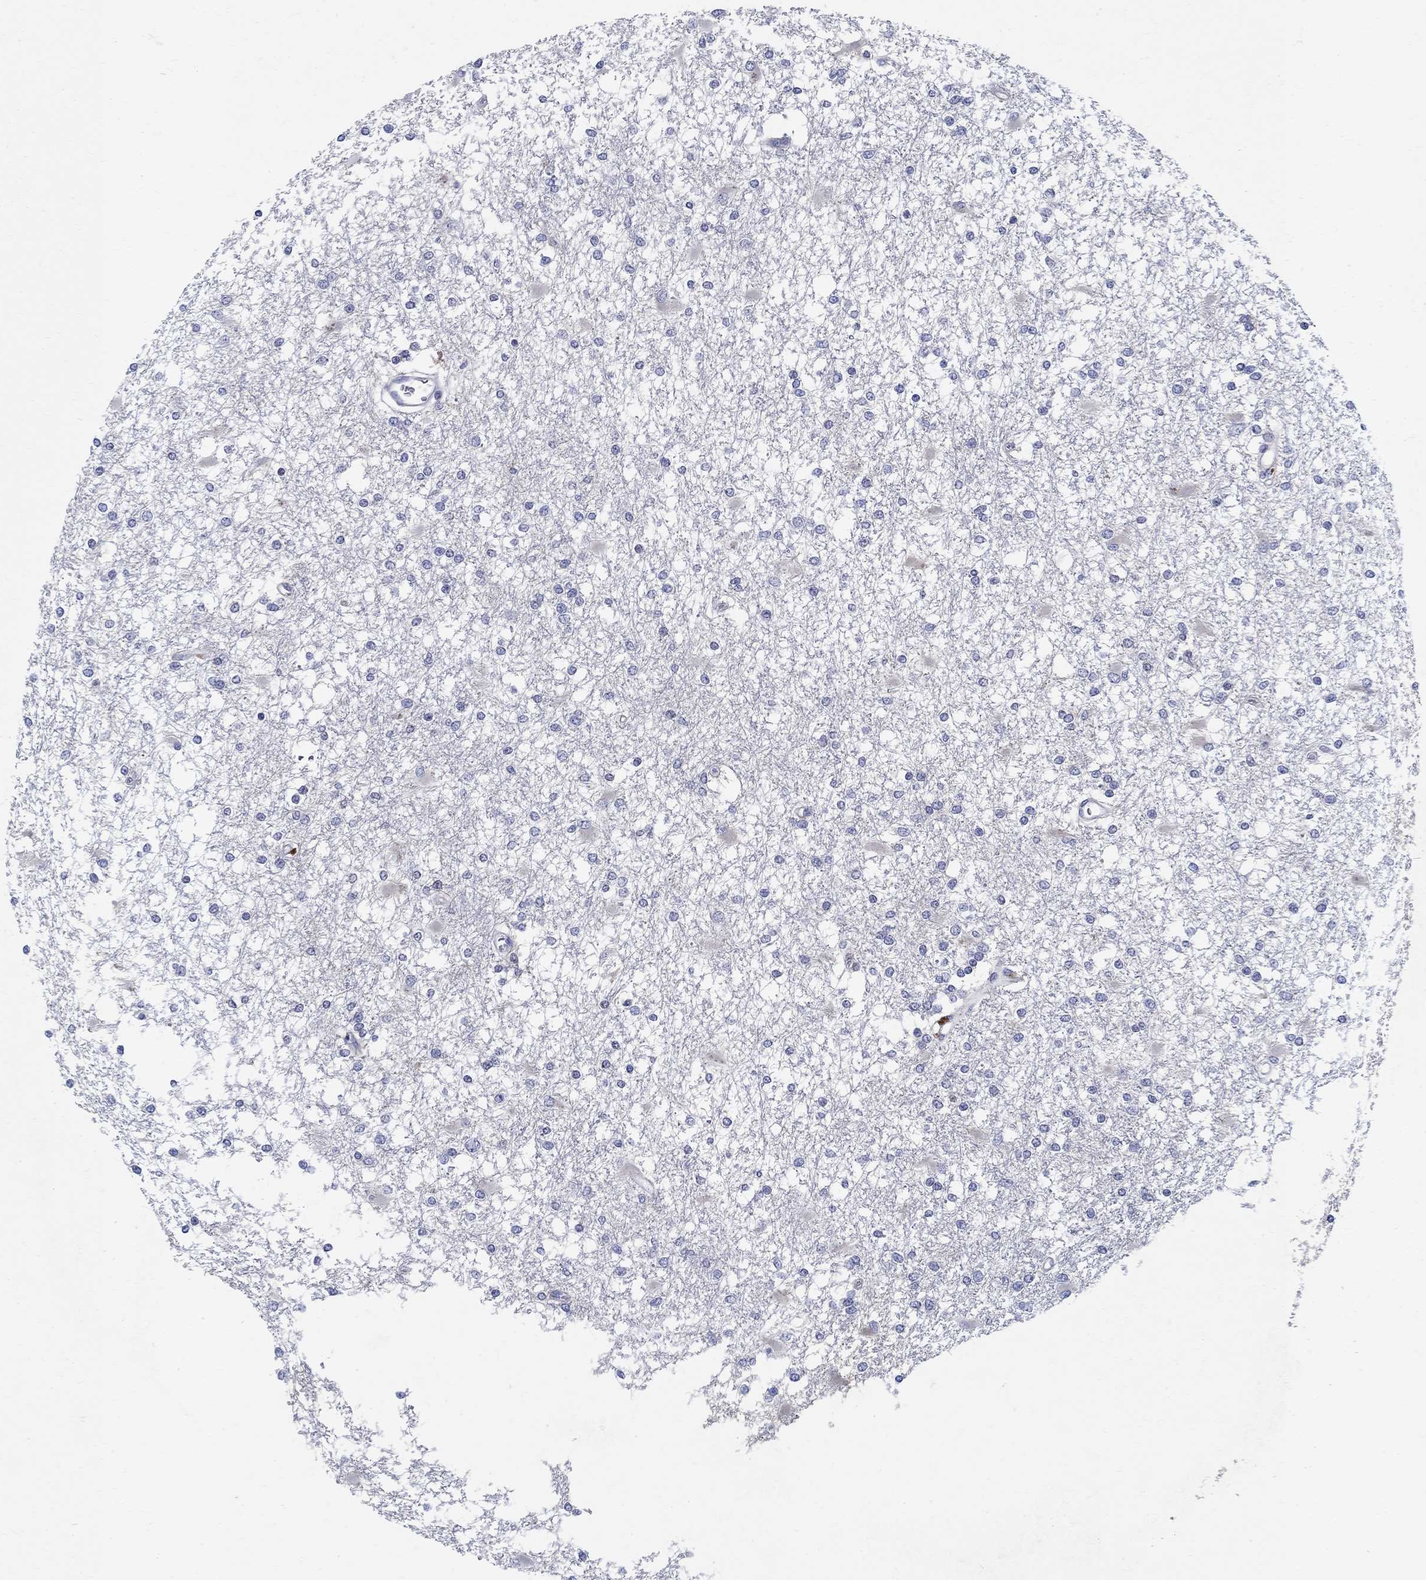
{"staining": {"intensity": "negative", "quantity": "none", "location": "none"}, "tissue": "glioma", "cell_type": "Tumor cells", "image_type": "cancer", "snomed": [{"axis": "morphology", "description": "Glioma, malignant, High grade"}, {"axis": "topography", "description": "Cerebral cortex"}], "caption": "Glioma stained for a protein using IHC displays no staining tumor cells.", "gene": "CRYGD", "patient": {"sex": "male", "age": 79}}